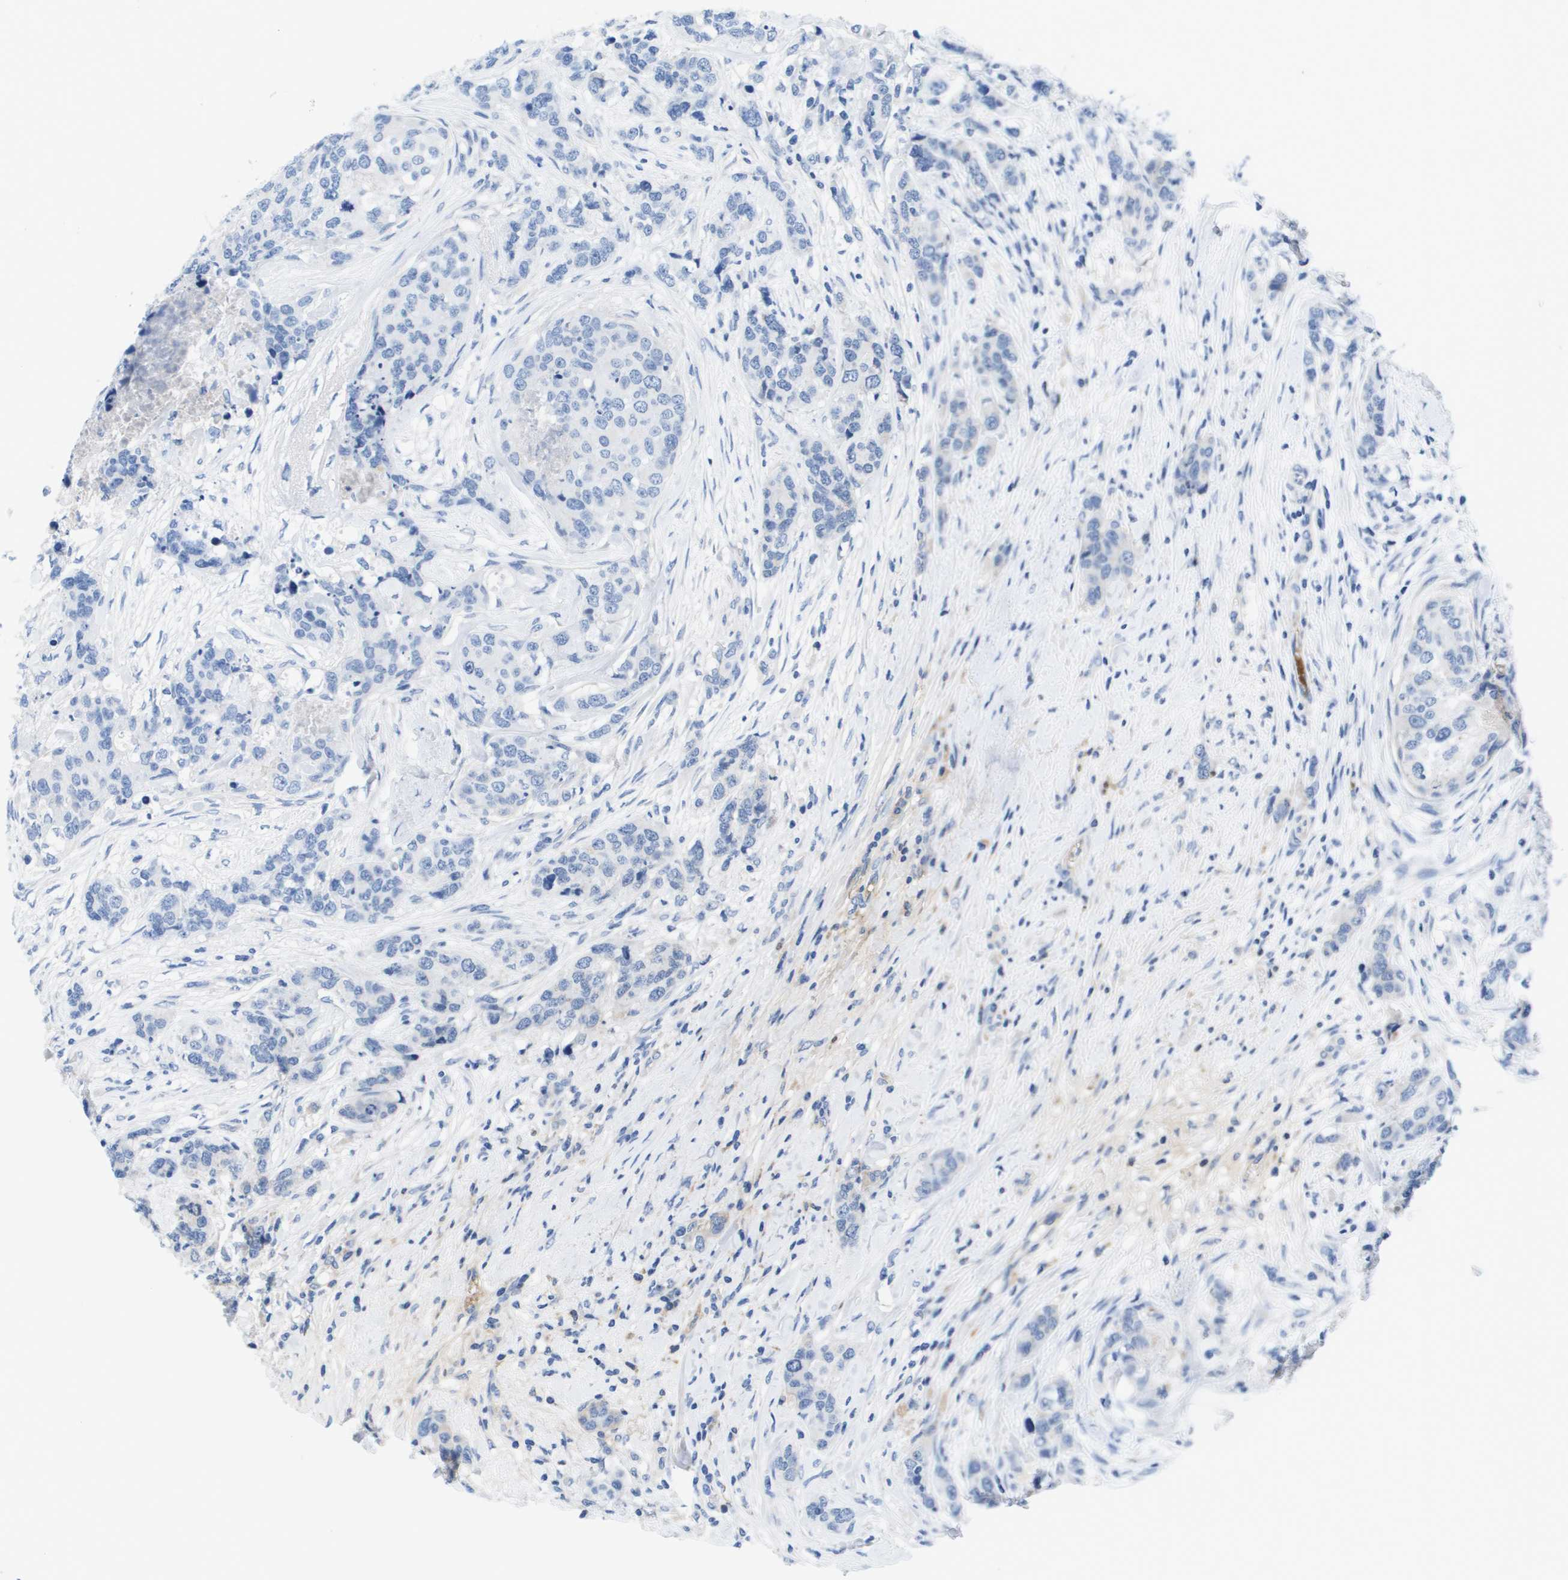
{"staining": {"intensity": "negative", "quantity": "none", "location": "none"}, "tissue": "breast cancer", "cell_type": "Tumor cells", "image_type": "cancer", "snomed": [{"axis": "morphology", "description": "Lobular carcinoma"}, {"axis": "topography", "description": "Breast"}], "caption": "IHC micrograph of neoplastic tissue: breast cancer (lobular carcinoma) stained with DAB demonstrates no significant protein staining in tumor cells.", "gene": "APOA1", "patient": {"sex": "female", "age": 59}}